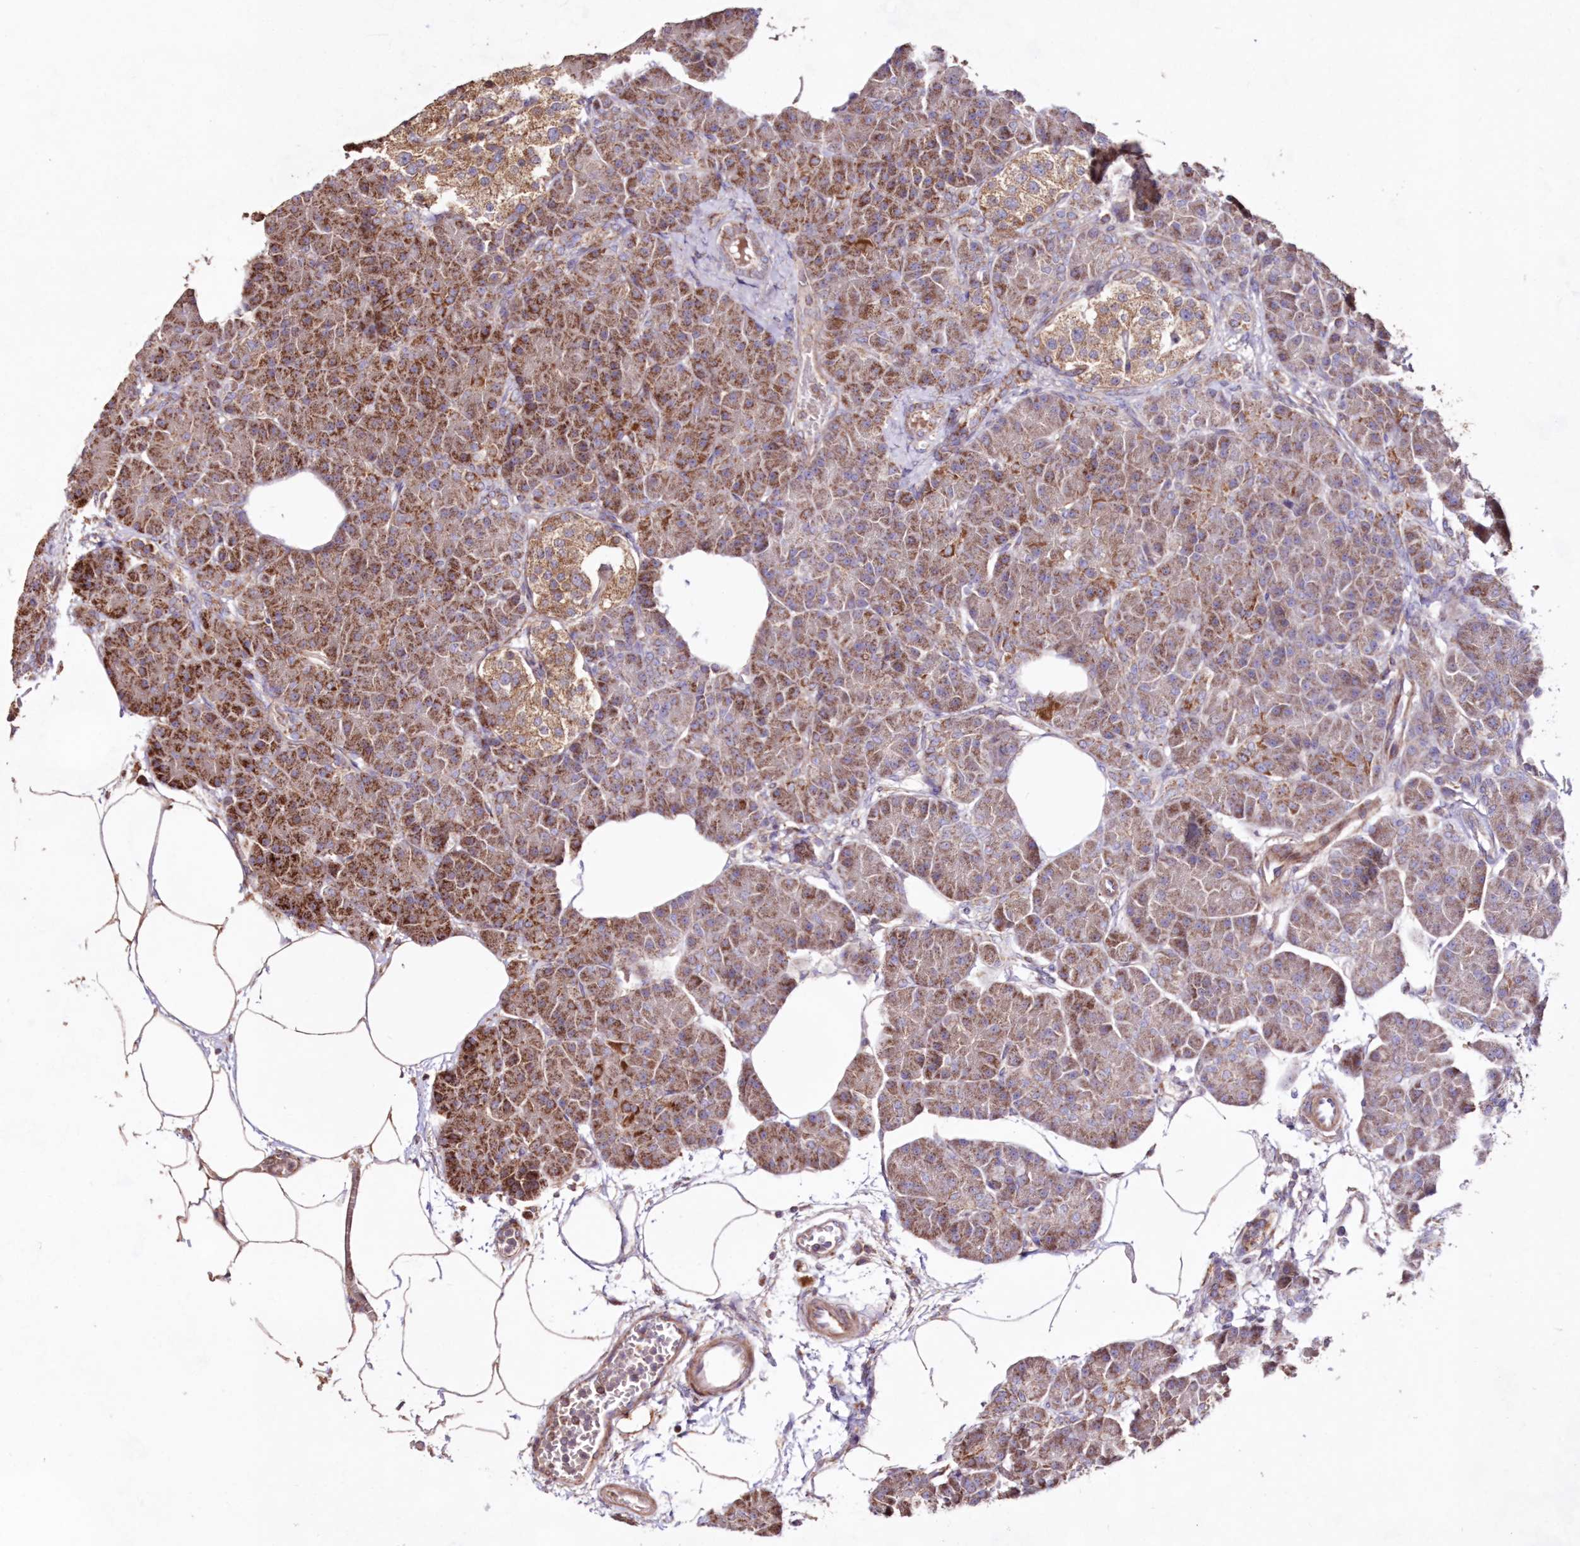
{"staining": {"intensity": "moderate", "quantity": ">75%", "location": "cytoplasmic/membranous"}, "tissue": "pancreas", "cell_type": "Exocrine glandular cells", "image_type": "normal", "snomed": [{"axis": "morphology", "description": "Normal tissue, NOS"}, {"axis": "topography", "description": "Pancreas"}], "caption": "Protein positivity by immunohistochemistry reveals moderate cytoplasmic/membranous staining in about >75% of exocrine glandular cells in normal pancreas. (Stains: DAB (3,3'-diaminobenzidine) in brown, nuclei in blue, Microscopy: brightfield microscopy at high magnification).", "gene": "HADHB", "patient": {"sex": "female", "age": 70}}